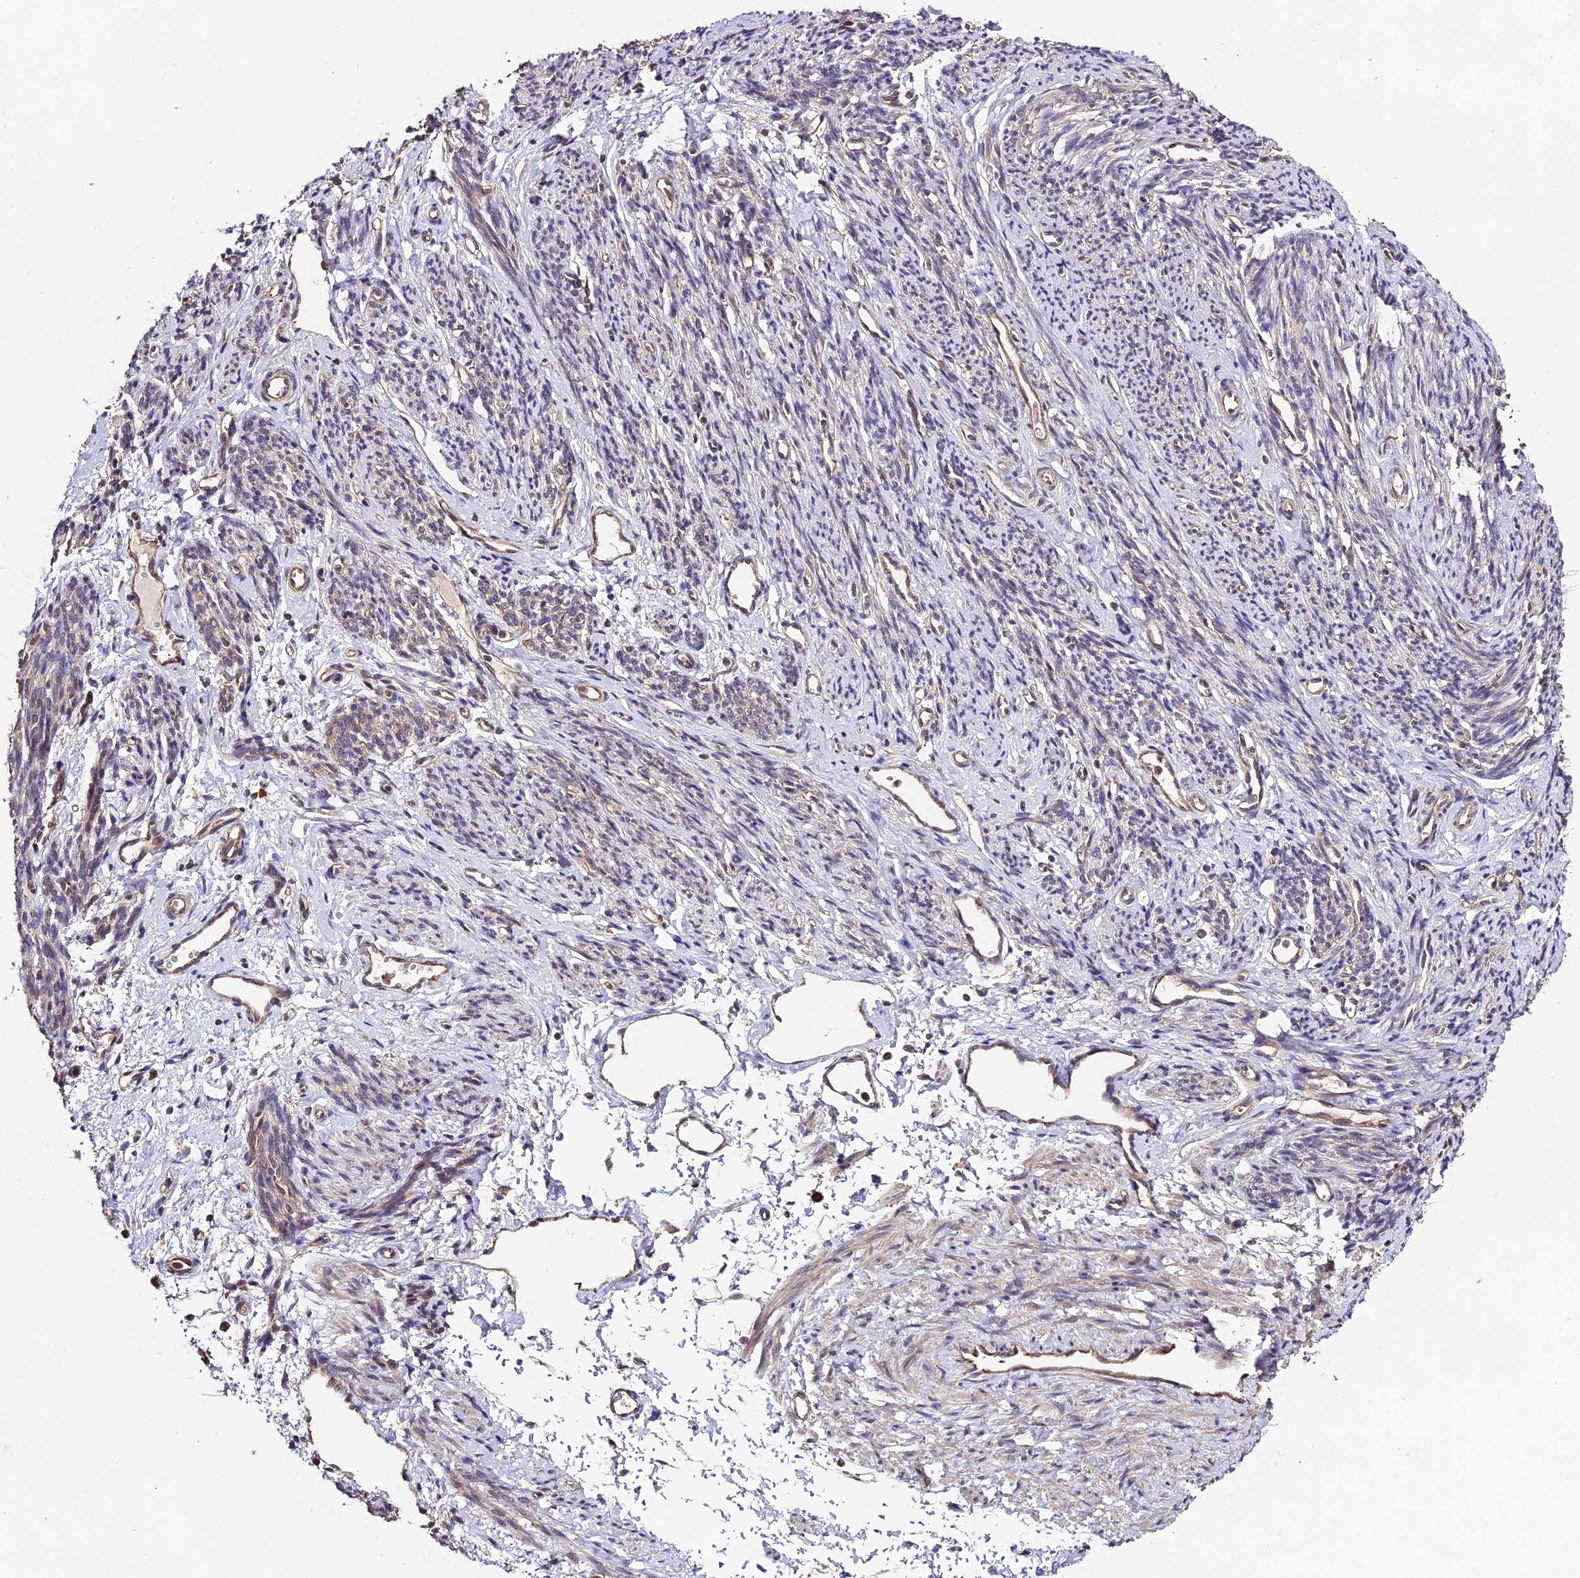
{"staining": {"intensity": "weak", "quantity": "25%-75%", "location": "cytoplasmic/membranous"}, "tissue": "smooth muscle", "cell_type": "Smooth muscle cells", "image_type": "normal", "snomed": [{"axis": "morphology", "description": "Normal tissue, NOS"}, {"axis": "topography", "description": "Smooth muscle"}, {"axis": "topography", "description": "Uterus"}], "caption": "A high-resolution image shows IHC staining of benign smooth muscle, which demonstrates weak cytoplasmic/membranous staining in about 25%-75% of smooth muscle cells.", "gene": "CES3", "patient": {"sex": "female", "age": 59}}